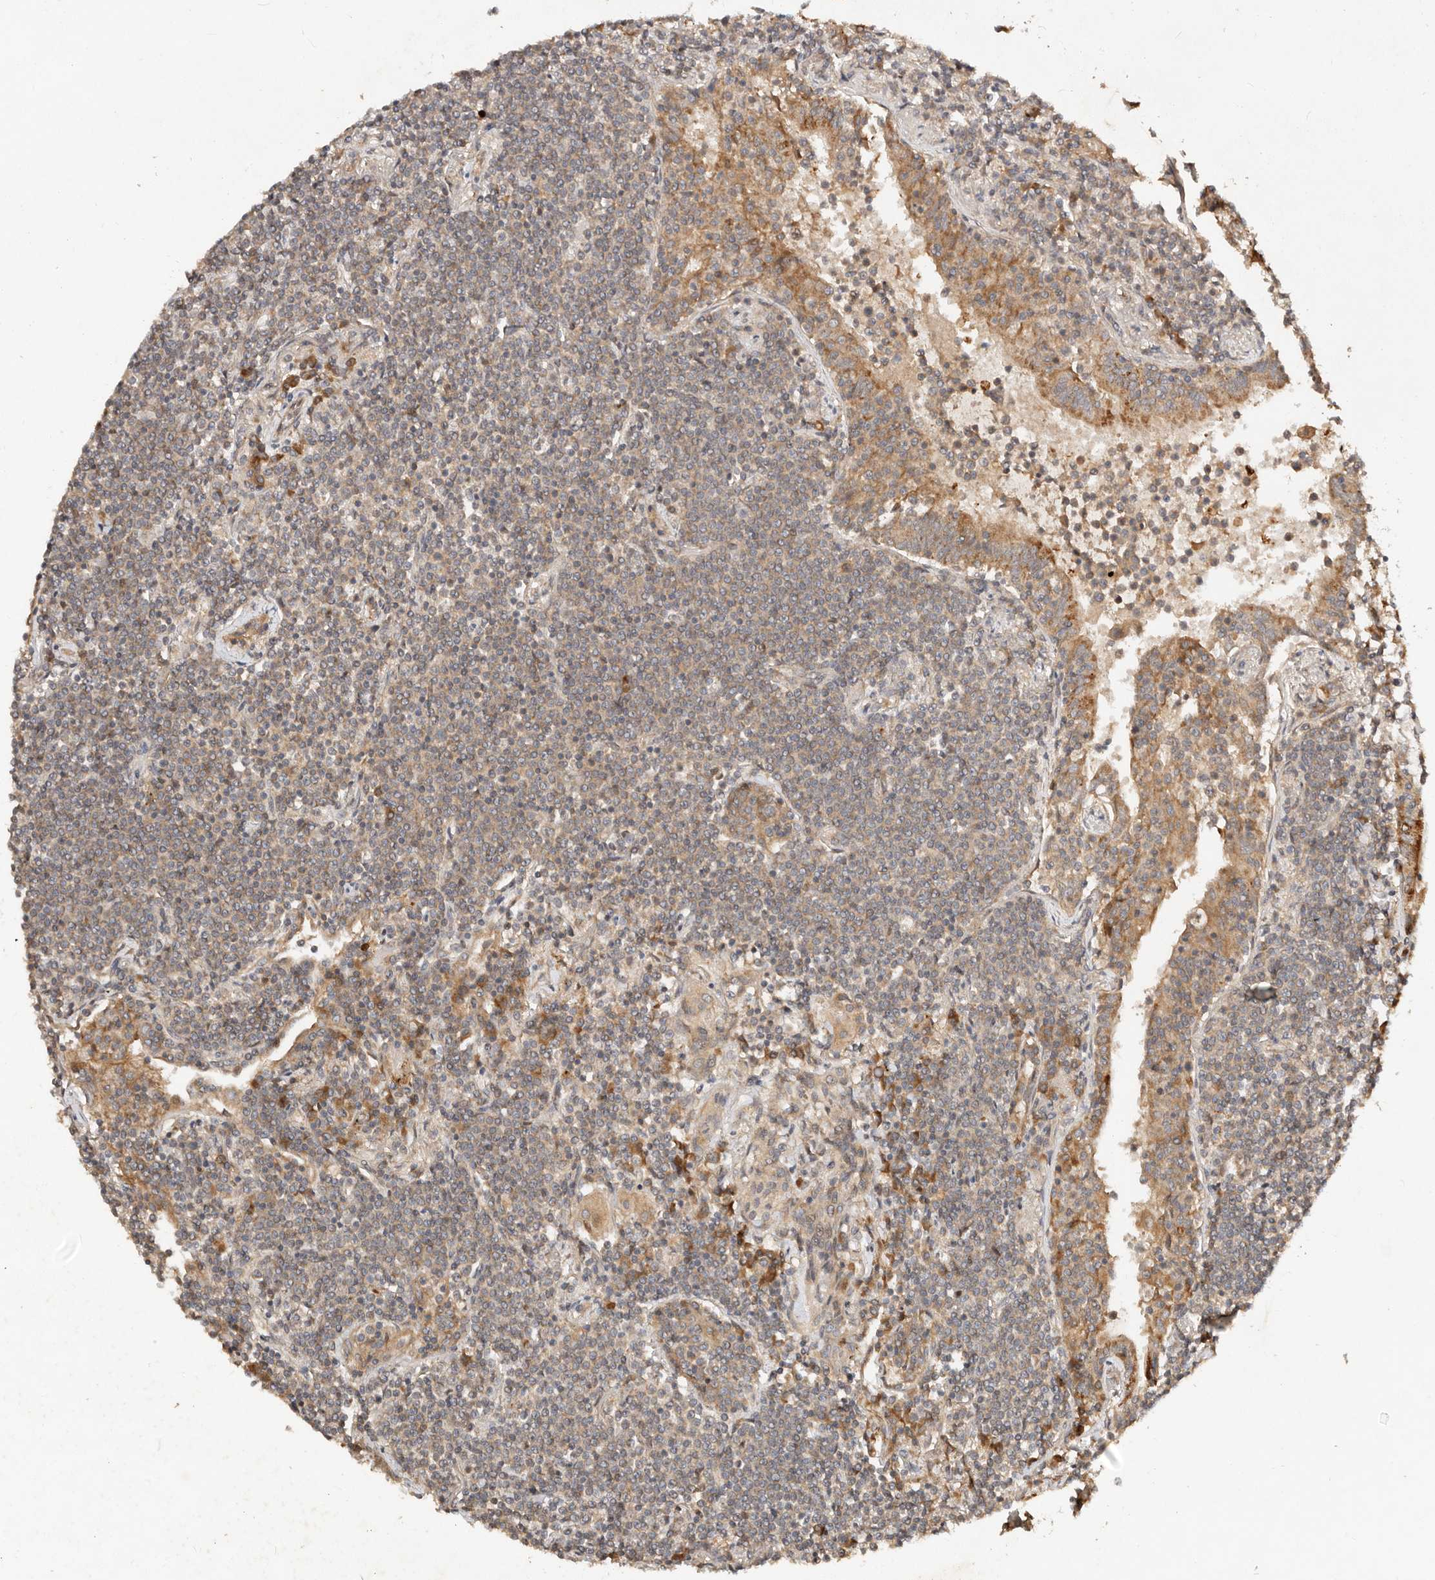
{"staining": {"intensity": "weak", "quantity": ">75%", "location": "cytoplasmic/membranous"}, "tissue": "lymphoma", "cell_type": "Tumor cells", "image_type": "cancer", "snomed": [{"axis": "morphology", "description": "Malignant lymphoma, non-Hodgkin's type, Low grade"}, {"axis": "topography", "description": "Lung"}], "caption": "This histopathology image exhibits lymphoma stained with IHC to label a protein in brown. The cytoplasmic/membranous of tumor cells show weak positivity for the protein. Nuclei are counter-stained blue.", "gene": "DENND11", "patient": {"sex": "female", "age": 71}}